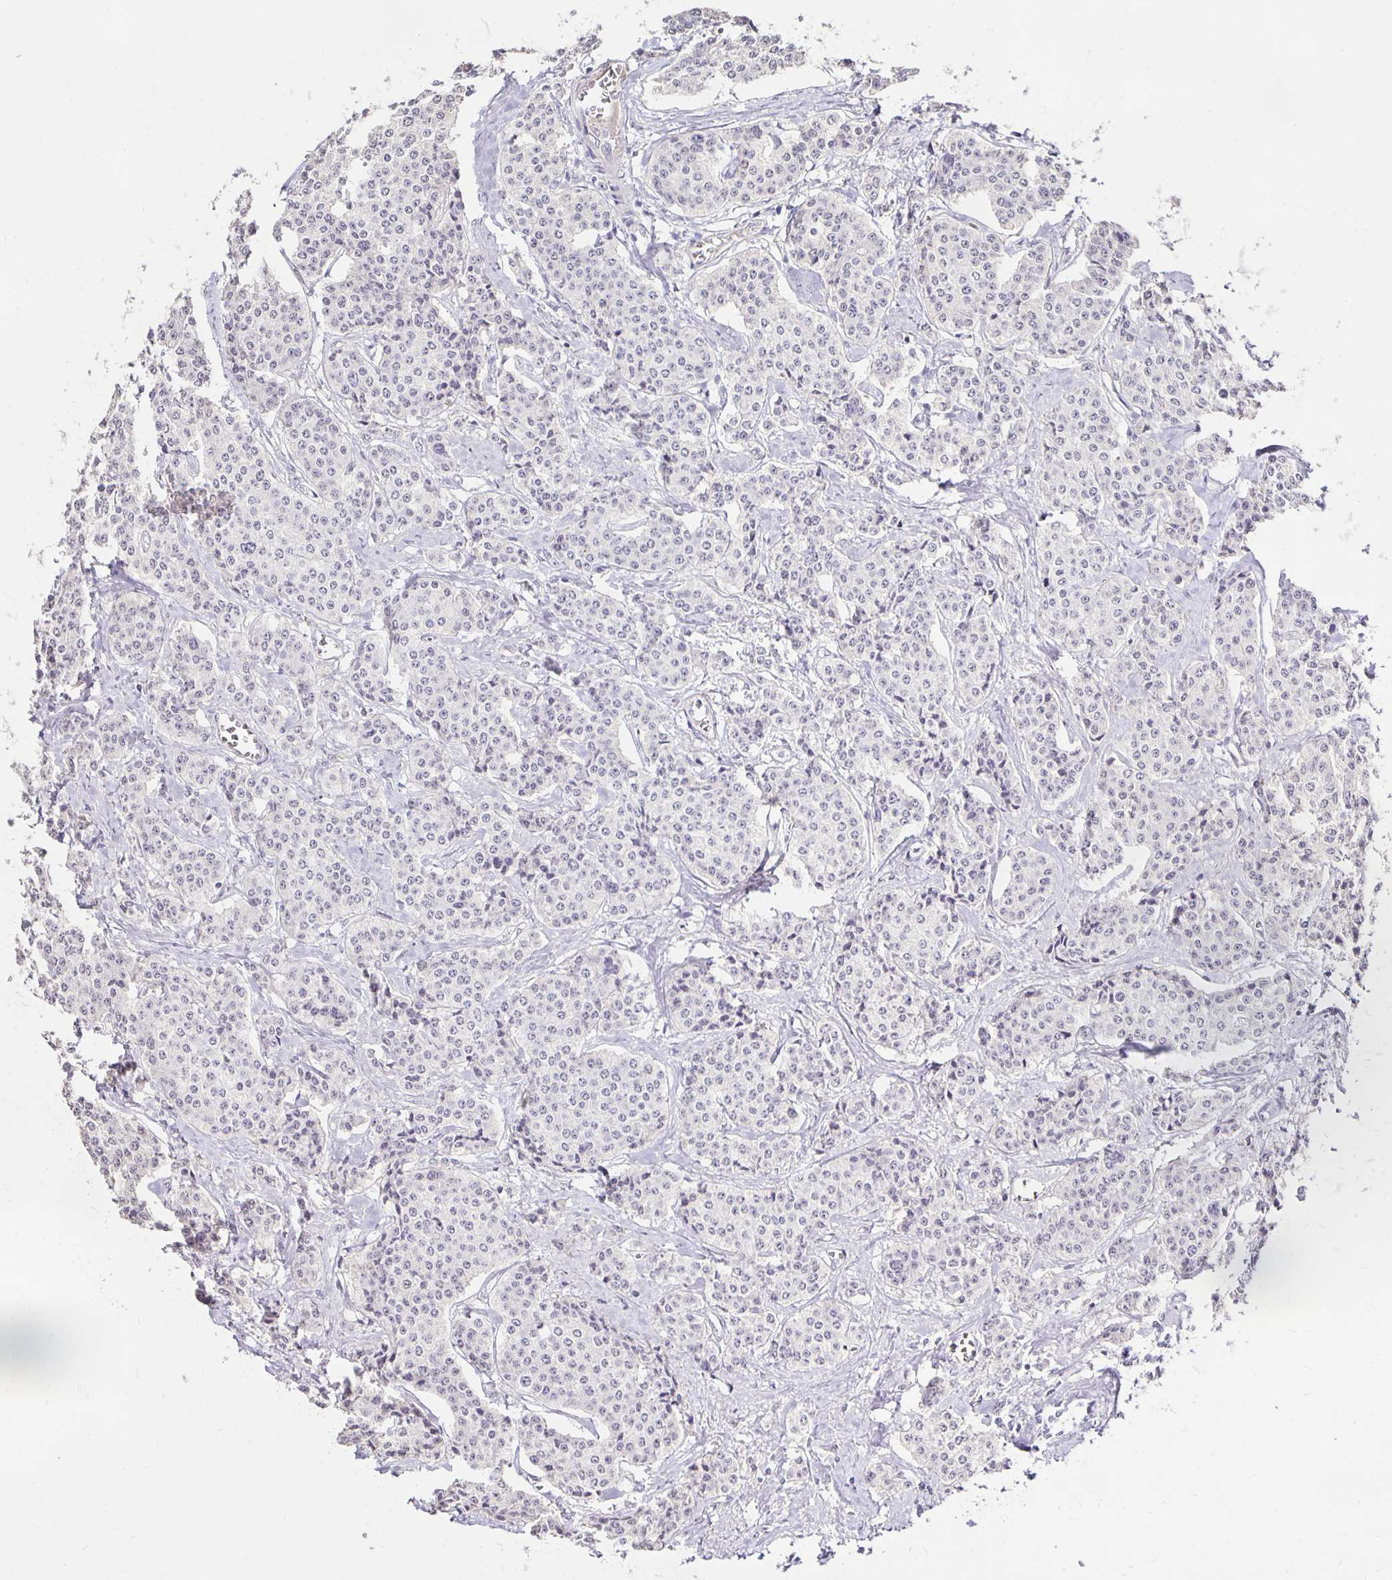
{"staining": {"intensity": "negative", "quantity": "none", "location": "none"}, "tissue": "carcinoid", "cell_type": "Tumor cells", "image_type": "cancer", "snomed": [{"axis": "morphology", "description": "Carcinoid, malignant, NOS"}, {"axis": "topography", "description": "Small intestine"}], "caption": "Immunohistochemical staining of human carcinoid exhibits no significant staining in tumor cells. (Stains: DAB immunohistochemistry with hematoxylin counter stain, Microscopy: brightfield microscopy at high magnification).", "gene": "PNPLA3", "patient": {"sex": "female", "age": 64}}